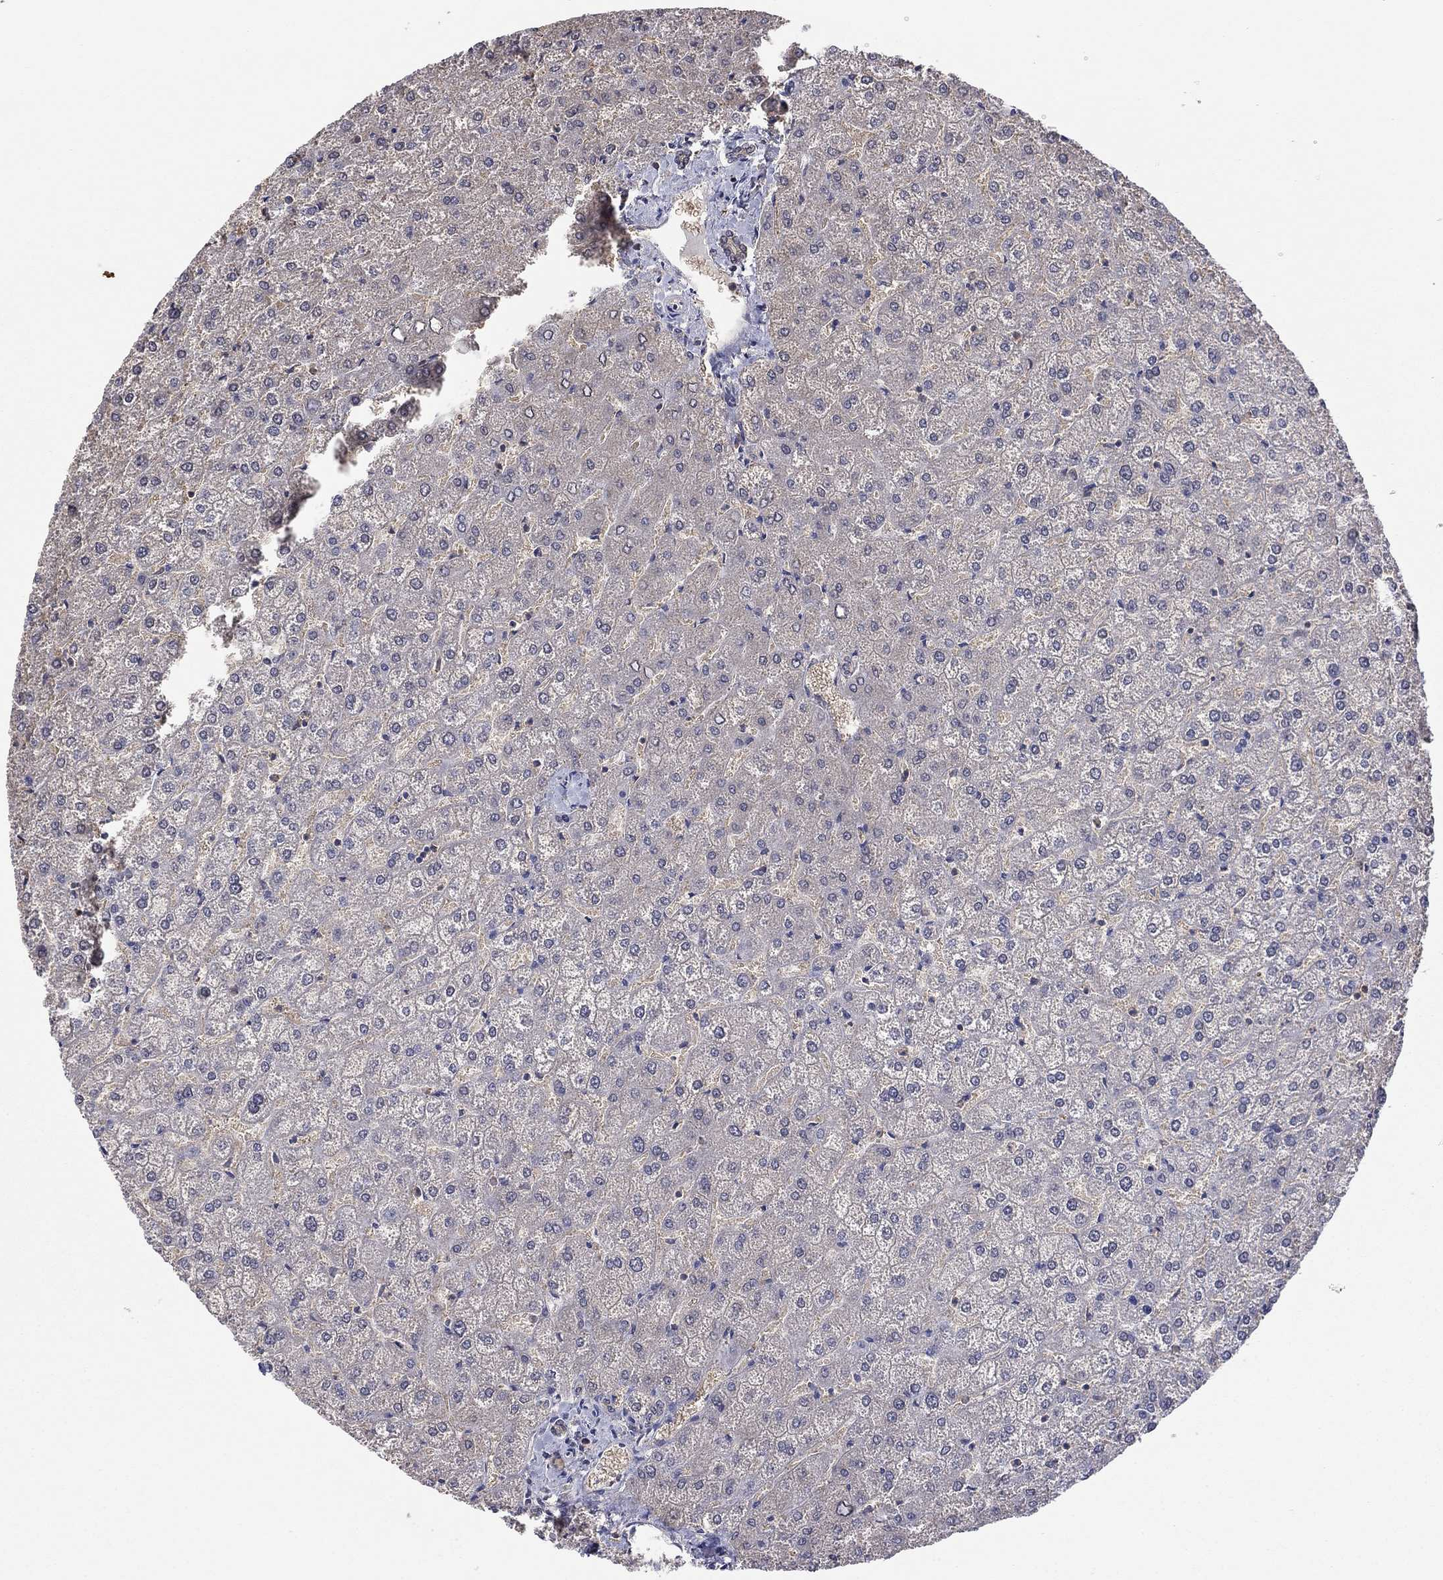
{"staining": {"intensity": "negative", "quantity": "none", "location": "none"}, "tissue": "liver", "cell_type": "Cholangiocytes", "image_type": "normal", "snomed": [{"axis": "morphology", "description": "Normal tissue, NOS"}, {"axis": "topography", "description": "Liver"}], "caption": "This histopathology image is of benign liver stained with IHC to label a protein in brown with the nuclei are counter-stained blue. There is no expression in cholangiocytes. The staining is performed using DAB brown chromogen with nuclei counter-stained in using hematoxylin.", "gene": "RNF114", "patient": {"sex": "female", "age": 32}}